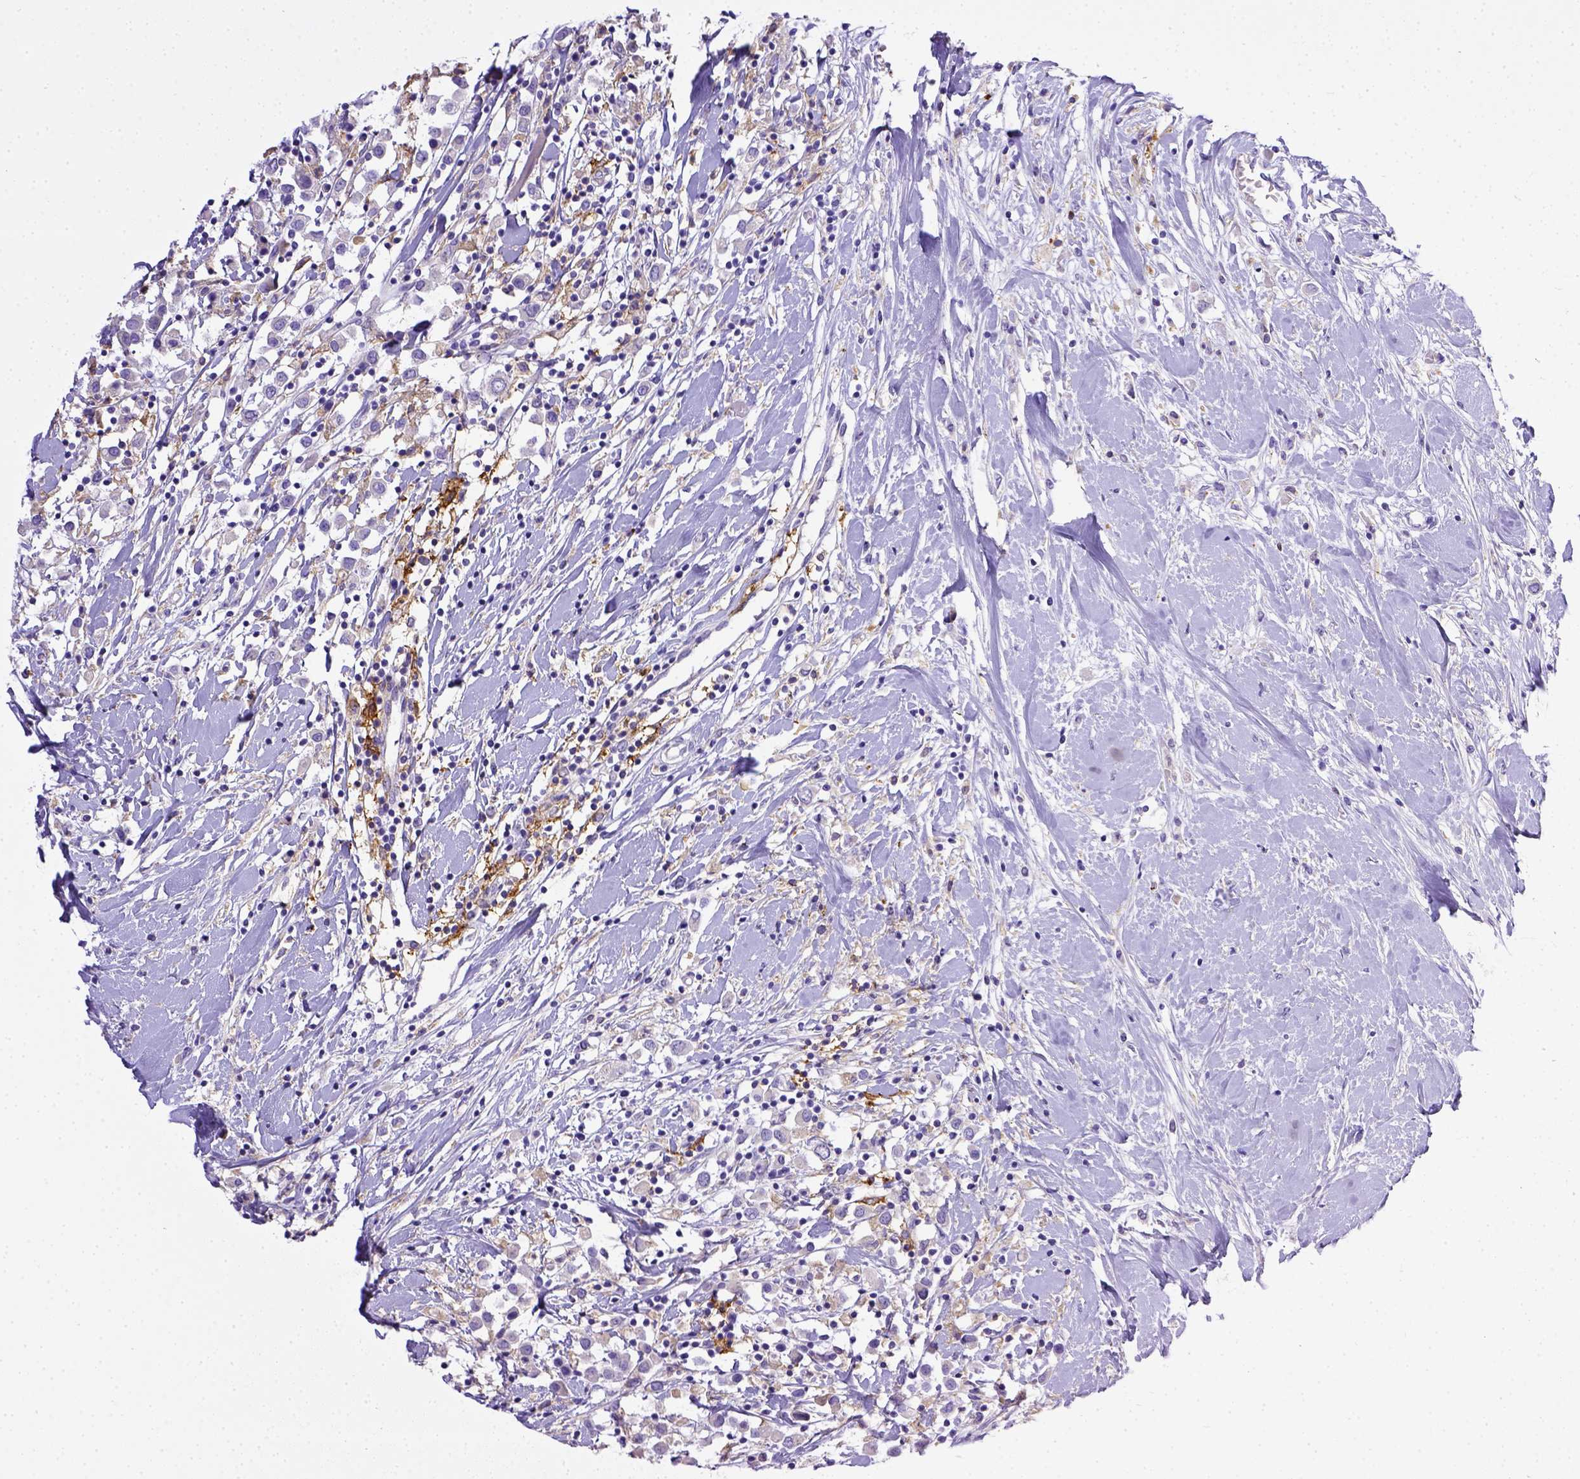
{"staining": {"intensity": "negative", "quantity": "none", "location": "none"}, "tissue": "breast cancer", "cell_type": "Tumor cells", "image_type": "cancer", "snomed": [{"axis": "morphology", "description": "Duct carcinoma"}, {"axis": "topography", "description": "Breast"}], "caption": "Breast cancer (intraductal carcinoma) was stained to show a protein in brown. There is no significant staining in tumor cells.", "gene": "CD40", "patient": {"sex": "female", "age": 61}}